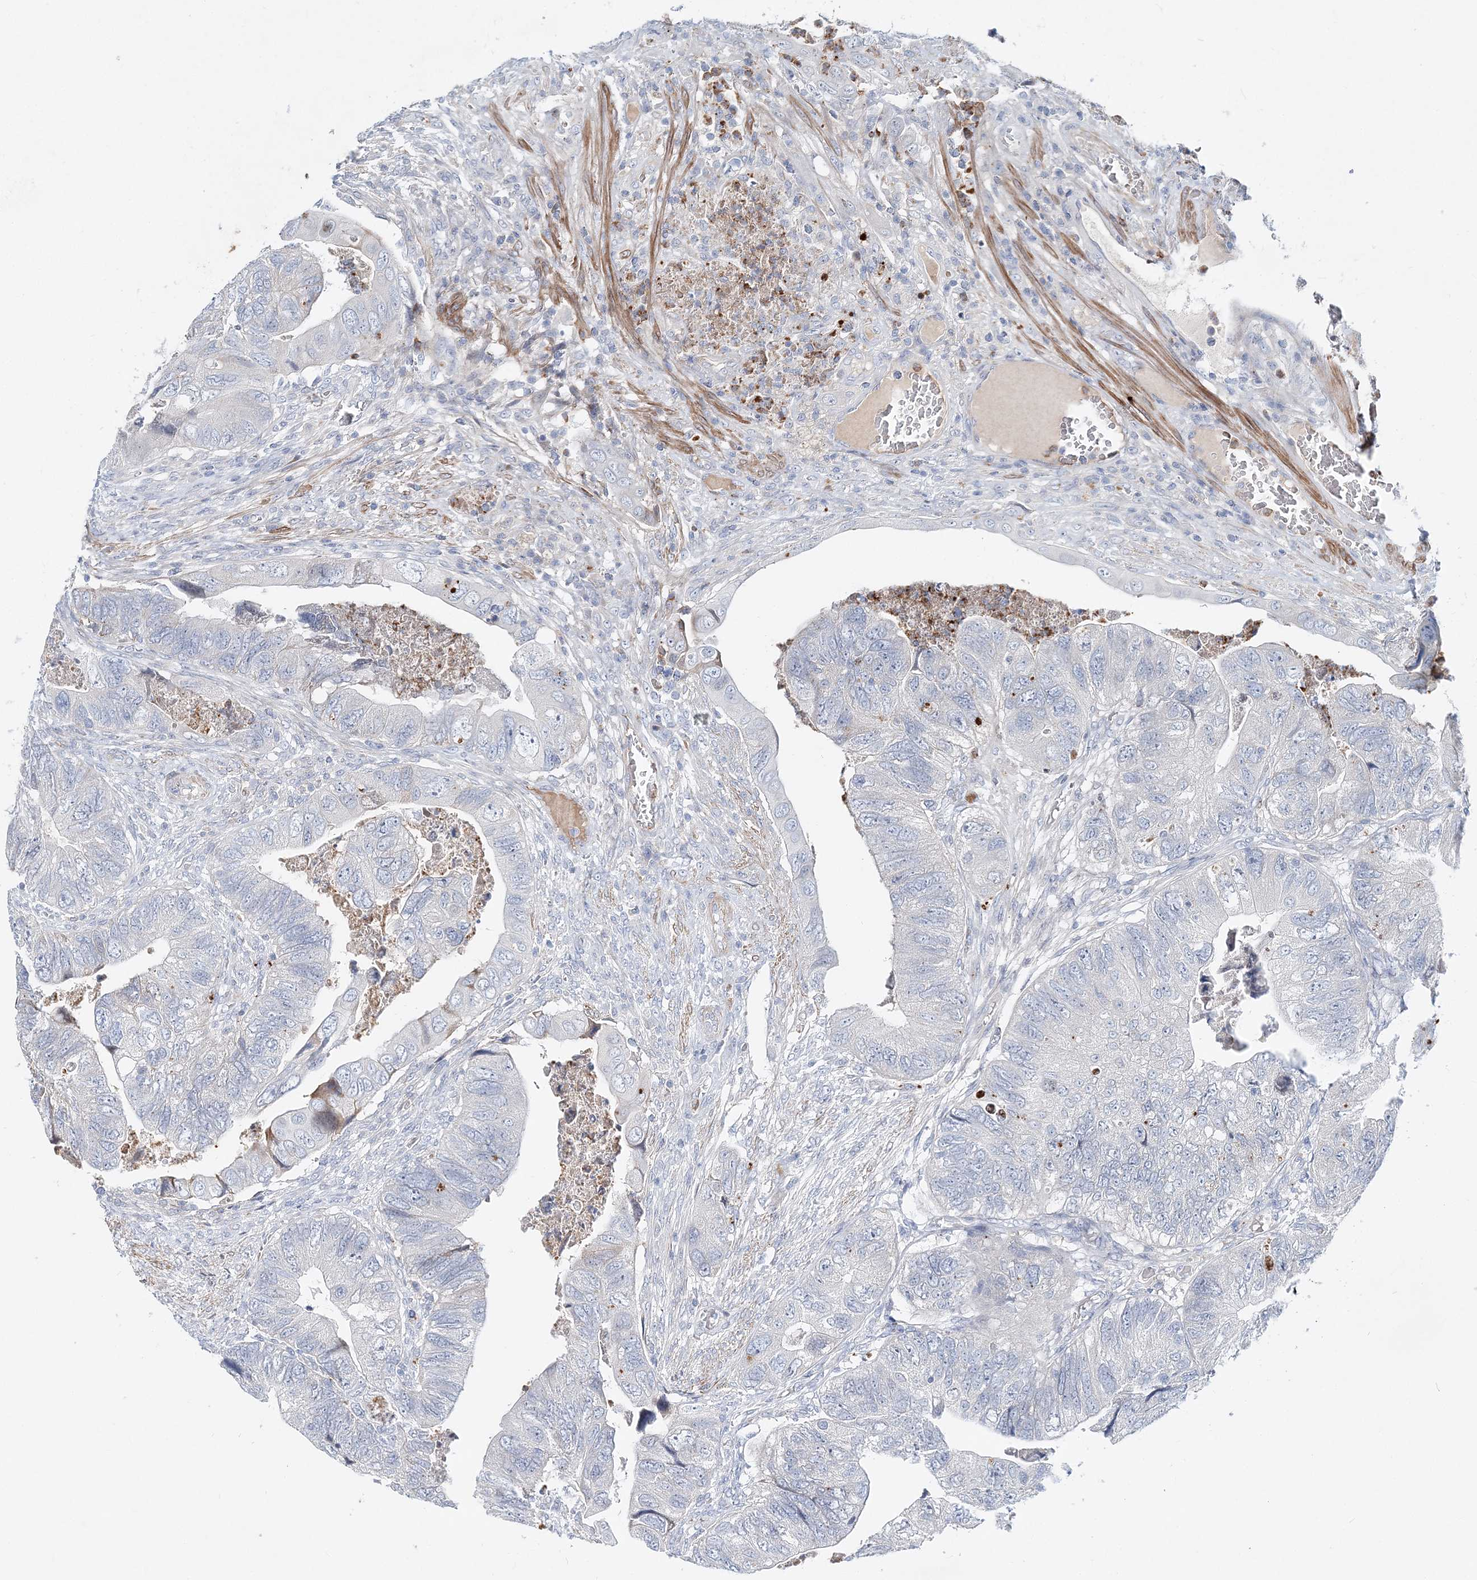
{"staining": {"intensity": "negative", "quantity": "none", "location": "none"}, "tissue": "colorectal cancer", "cell_type": "Tumor cells", "image_type": "cancer", "snomed": [{"axis": "morphology", "description": "Adenocarcinoma, NOS"}, {"axis": "topography", "description": "Rectum"}], "caption": "Tumor cells show no significant protein positivity in colorectal cancer.", "gene": "DNAH5", "patient": {"sex": "male", "age": 63}}